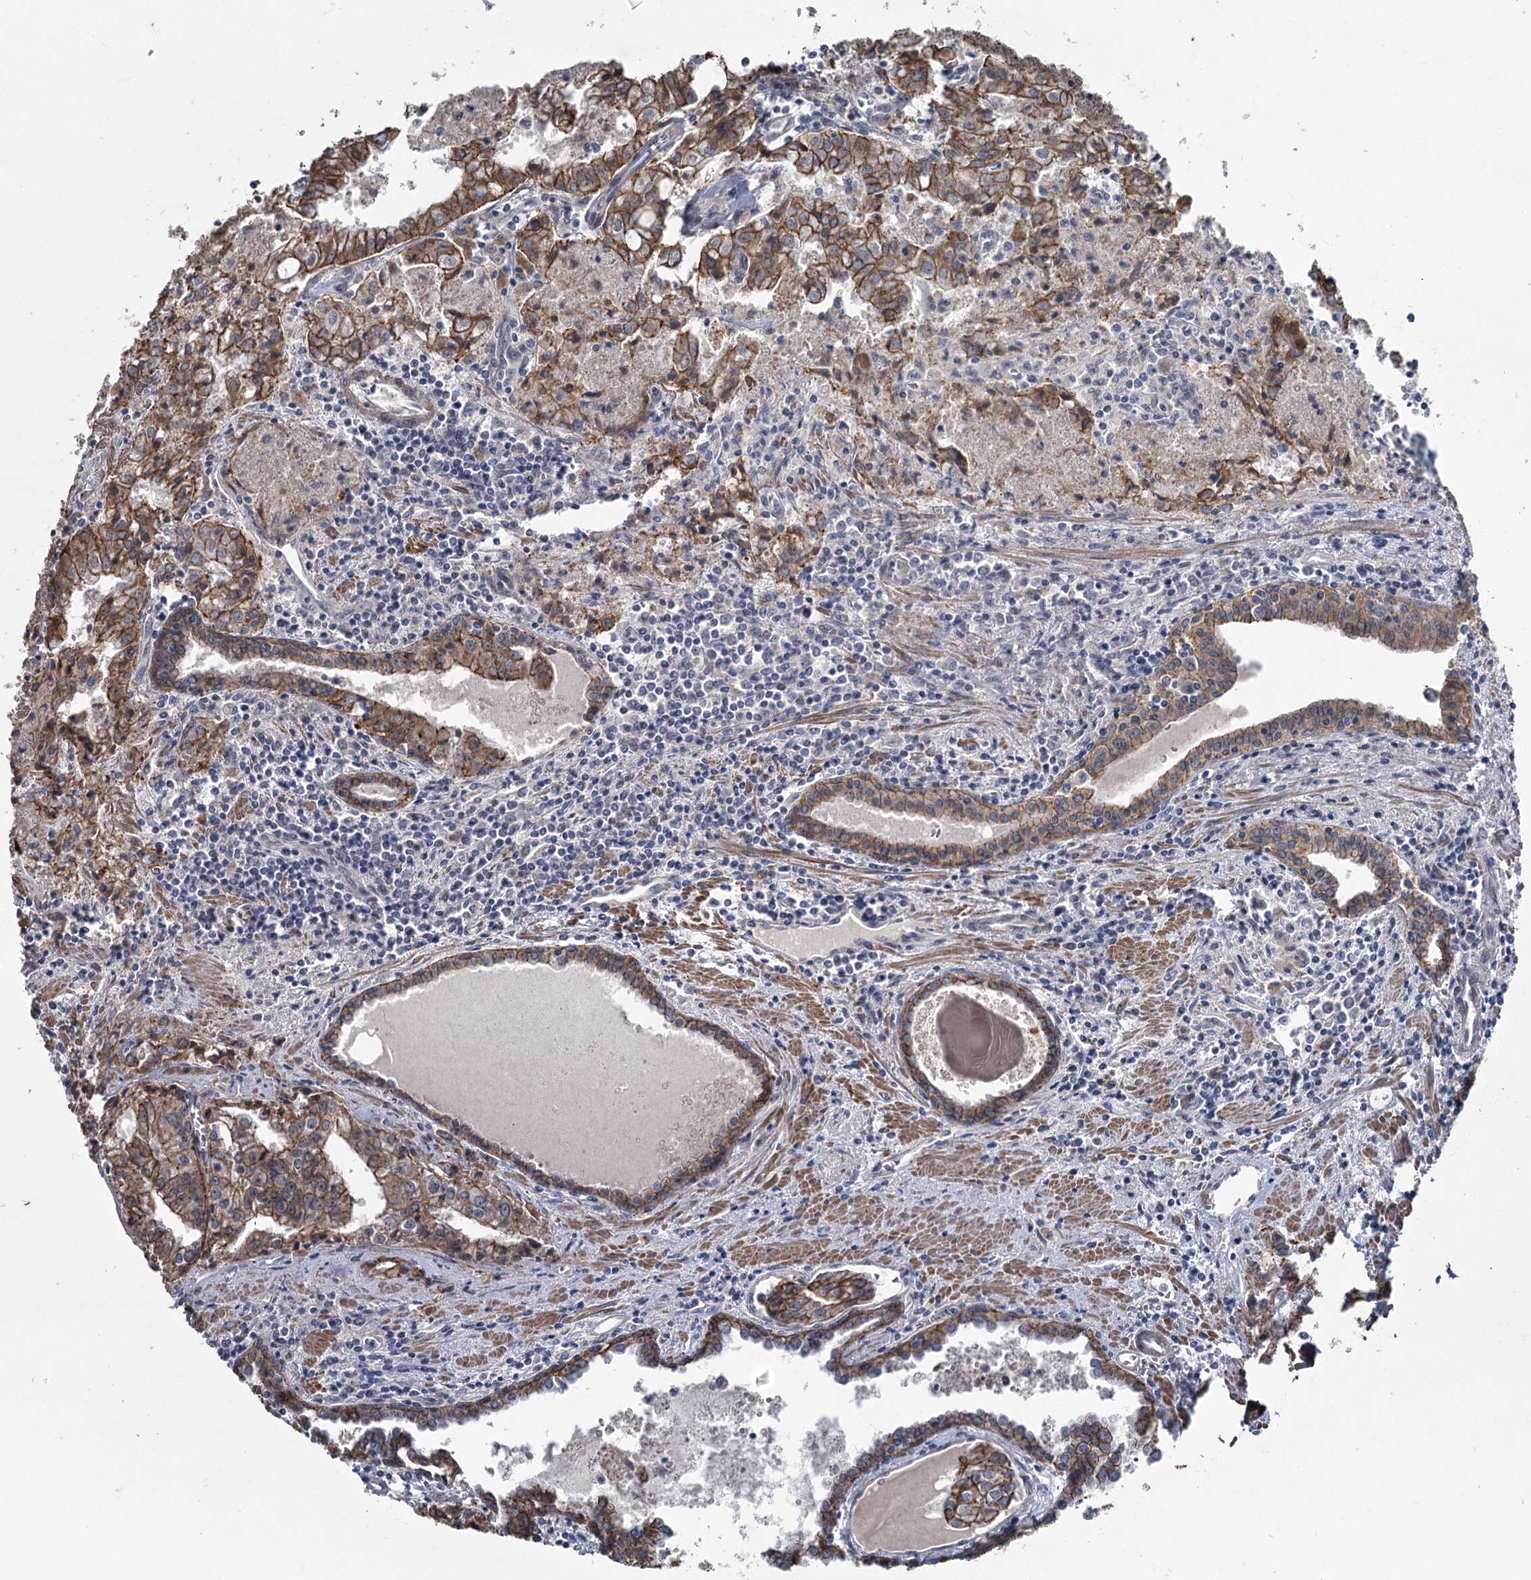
{"staining": {"intensity": "moderate", "quantity": ">75%", "location": "cytoplasmic/membranous"}, "tissue": "prostate cancer", "cell_type": "Tumor cells", "image_type": "cancer", "snomed": [{"axis": "morphology", "description": "Adenocarcinoma, High grade"}, {"axis": "topography", "description": "Prostate"}], "caption": "Human high-grade adenocarcinoma (prostate) stained with a protein marker reveals moderate staining in tumor cells.", "gene": "FAM120B", "patient": {"sex": "male", "age": 68}}